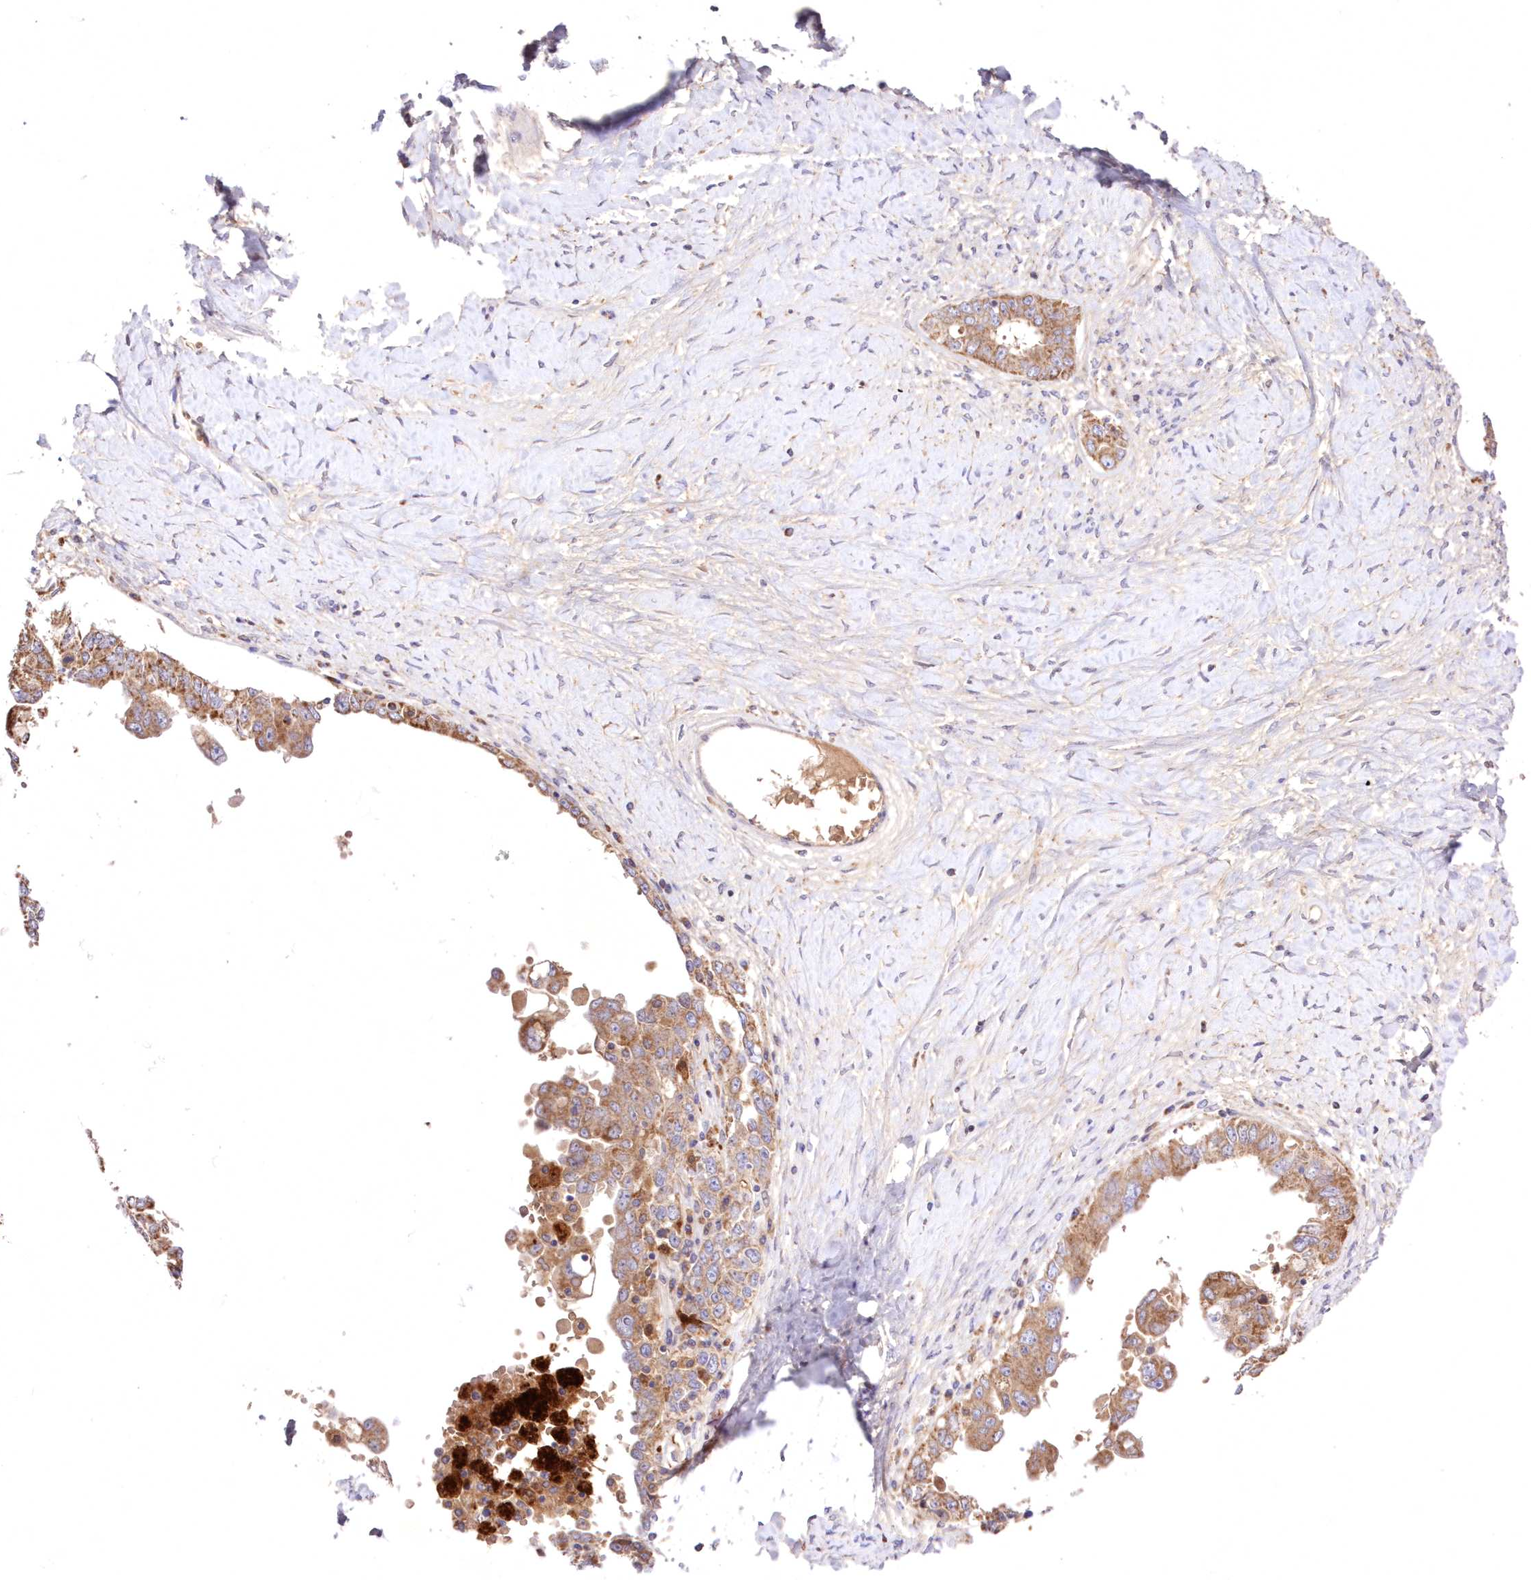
{"staining": {"intensity": "moderate", "quantity": ">75%", "location": "cytoplasmic/membranous"}, "tissue": "ovarian cancer", "cell_type": "Tumor cells", "image_type": "cancer", "snomed": [{"axis": "morphology", "description": "Carcinoma, endometroid"}, {"axis": "topography", "description": "Ovary"}], "caption": "Approximately >75% of tumor cells in human ovarian cancer demonstrate moderate cytoplasmic/membranous protein positivity as visualized by brown immunohistochemical staining.", "gene": "FCHO2", "patient": {"sex": "female", "age": 62}}